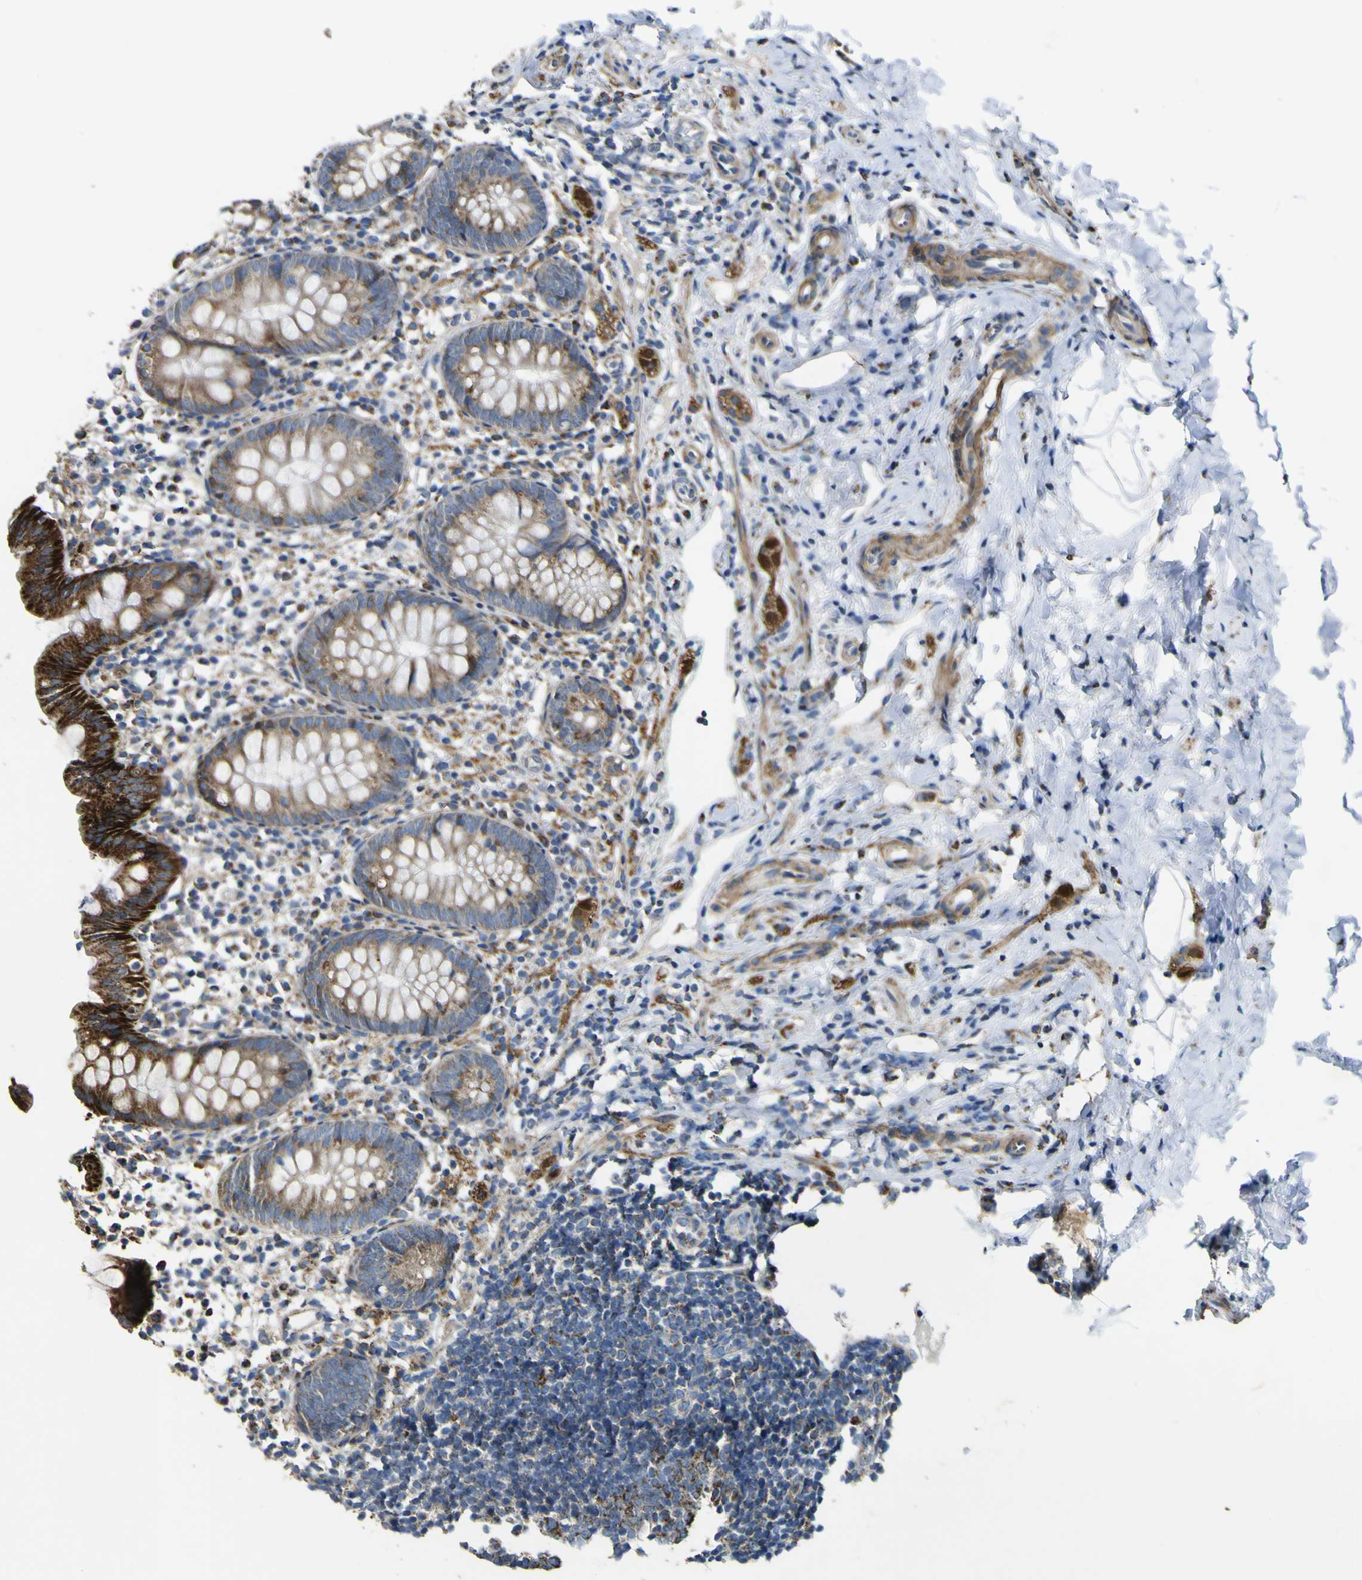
{"staining": {"intensity": "strong", "quantity": ">75%", "location": "cytoplasmic/membranous"}, "tissue": "appendix", "cell_type": "Glandular cells", "image_type": "normal", "snomed": [{"axis": "morphology", "description": "Normal tissue, NOS"}, {"axis": "topography", "description": "Appendix"}], "caption": "IHC of benign appendix demonstrates high levels of strong cytoplasmic/membranous positivity in about >75% of glandular cells. (Stains: DAB in brown, nuclei in blue, Microscopy: brightfield microscopy at high magnification).", "gene": "ALDH18A1", "patient": {"sex": "female", "age": 20}}